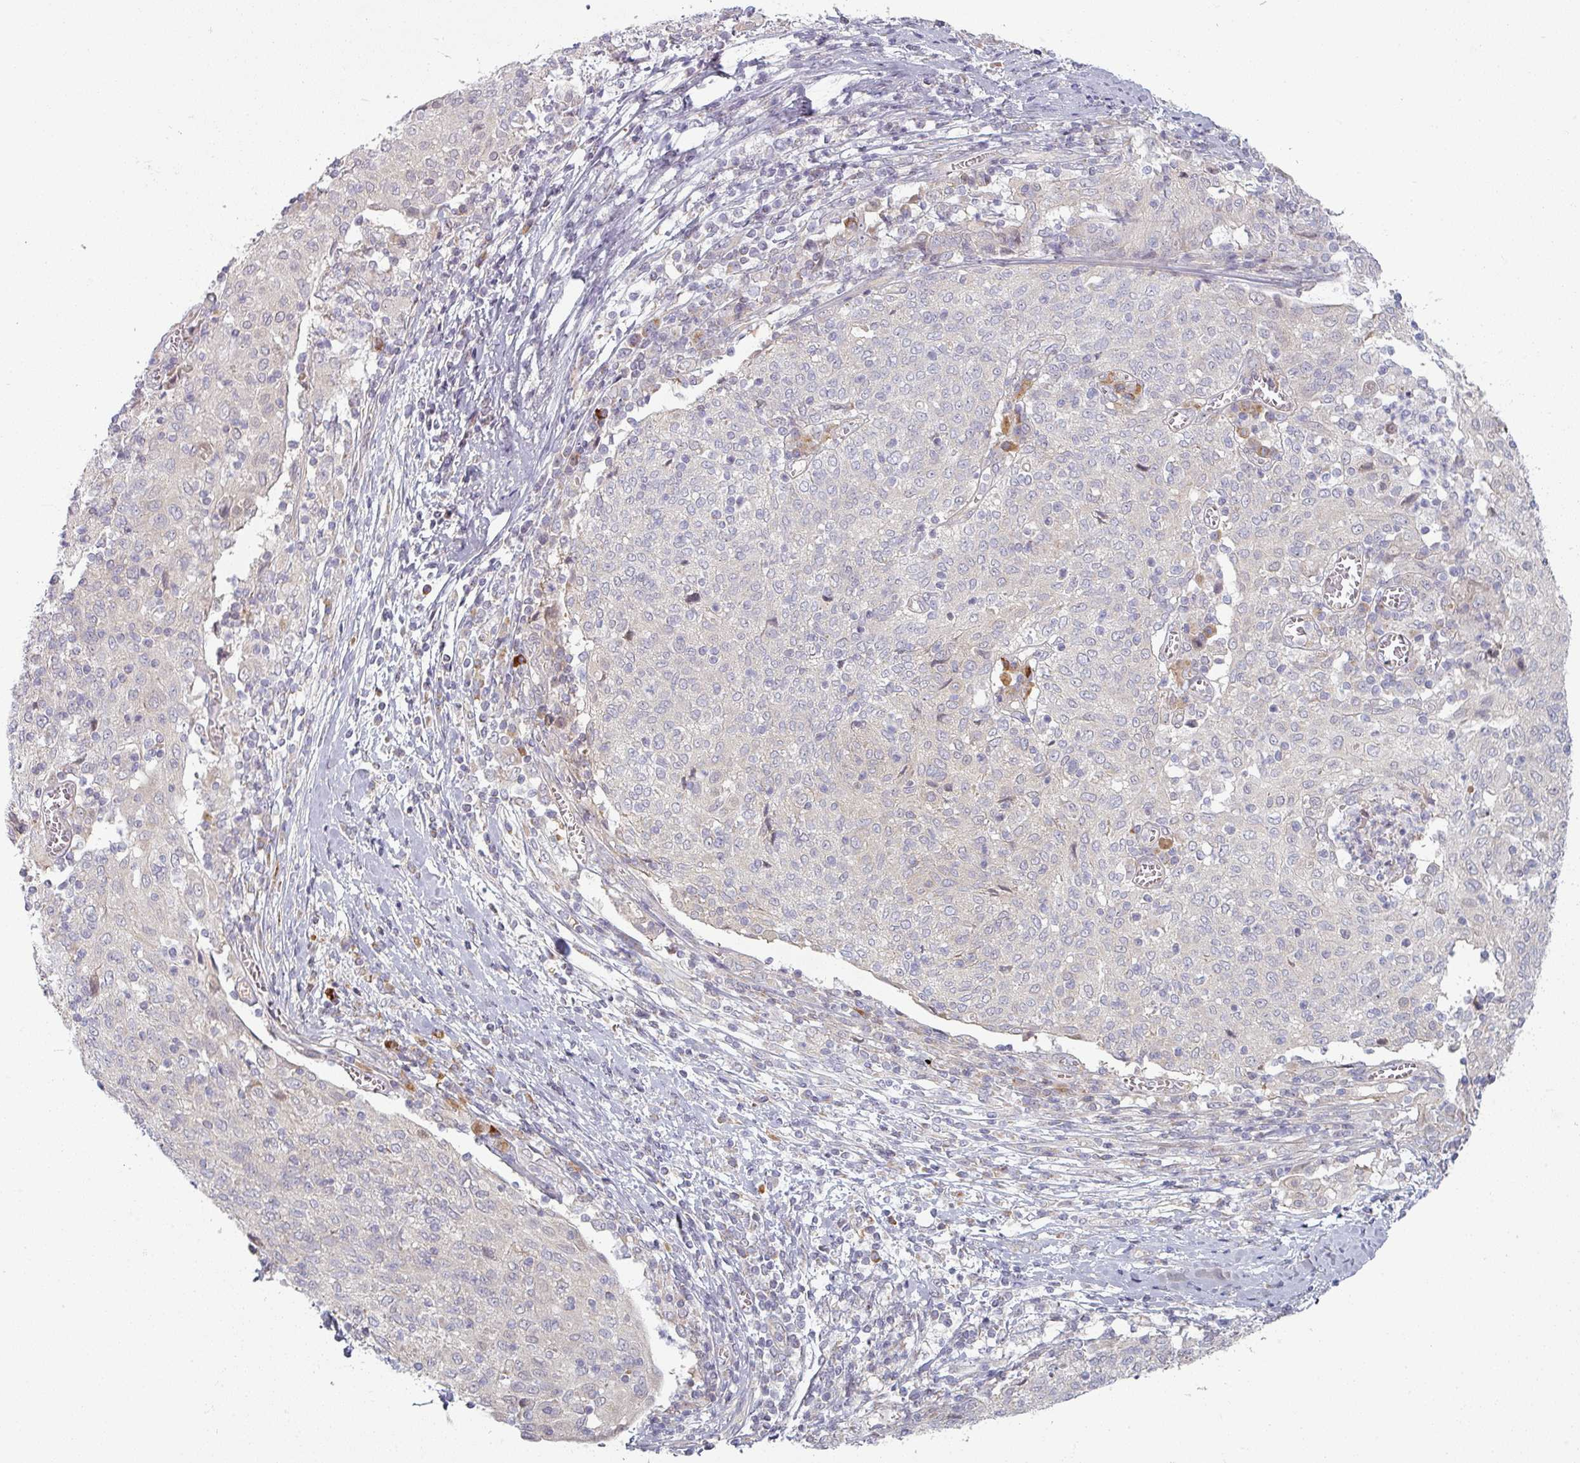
{"staining": {"intensity": "negative", "quantity": "none", "location": "none"}, "tissue": "cervical cancer", "cell_type": "Tumor cells", "image_type": "cancer", "snomed": [{"axis": "morphology", "description": "Squamous cell carcinoma, NOS"}, {"axis": "topography", "description": "Cervix"}], "caption": "Human cervical squamous cell carcinoma stained for a protein using IHC exhibits no expression in tumor cells.", "gene": "PLEKHJ1", "patient": {"sex": "female", "age": 52}}